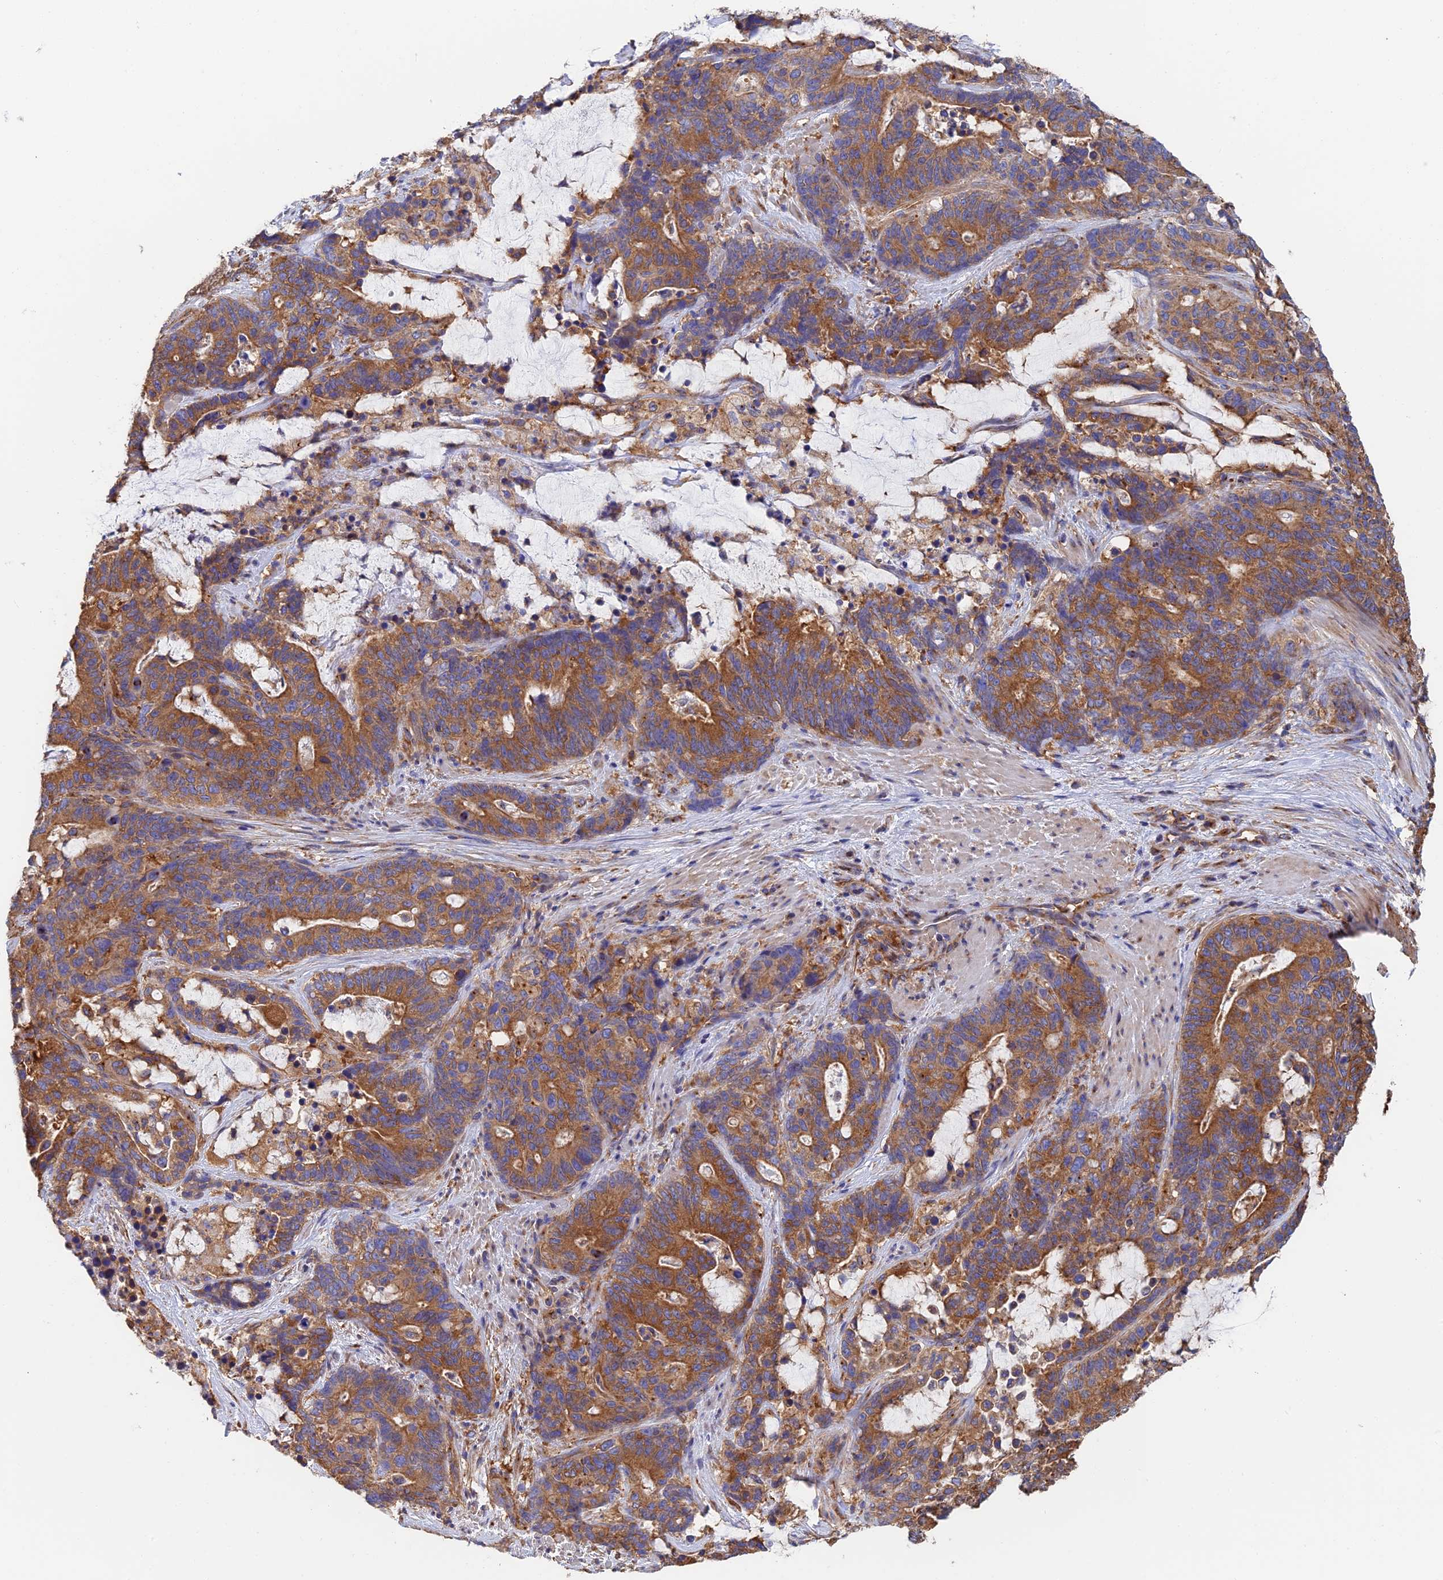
{"staining": {"intensity": "moderate", "quantity": ">75%", "location": "cytoplasmic/membranous"}, "tissue": "stomach cancer", "cell_type": "Tumor cells", "image_type": "cancer", "snomed": [{"axis": "morphology", "description": "Adenocarcinoma, NOS"}, {"axis": "topography", "description": "Stomach"}], "caption": "A high-resolution histopathology image shows immunohistochemistry staining of stomach cancer, which displays moderate cytoplasmic/membranous positivity in approximately >75% of tumor cells.", "gene": "DCTN2", "patient": {"sex": "female", "age": 76}}